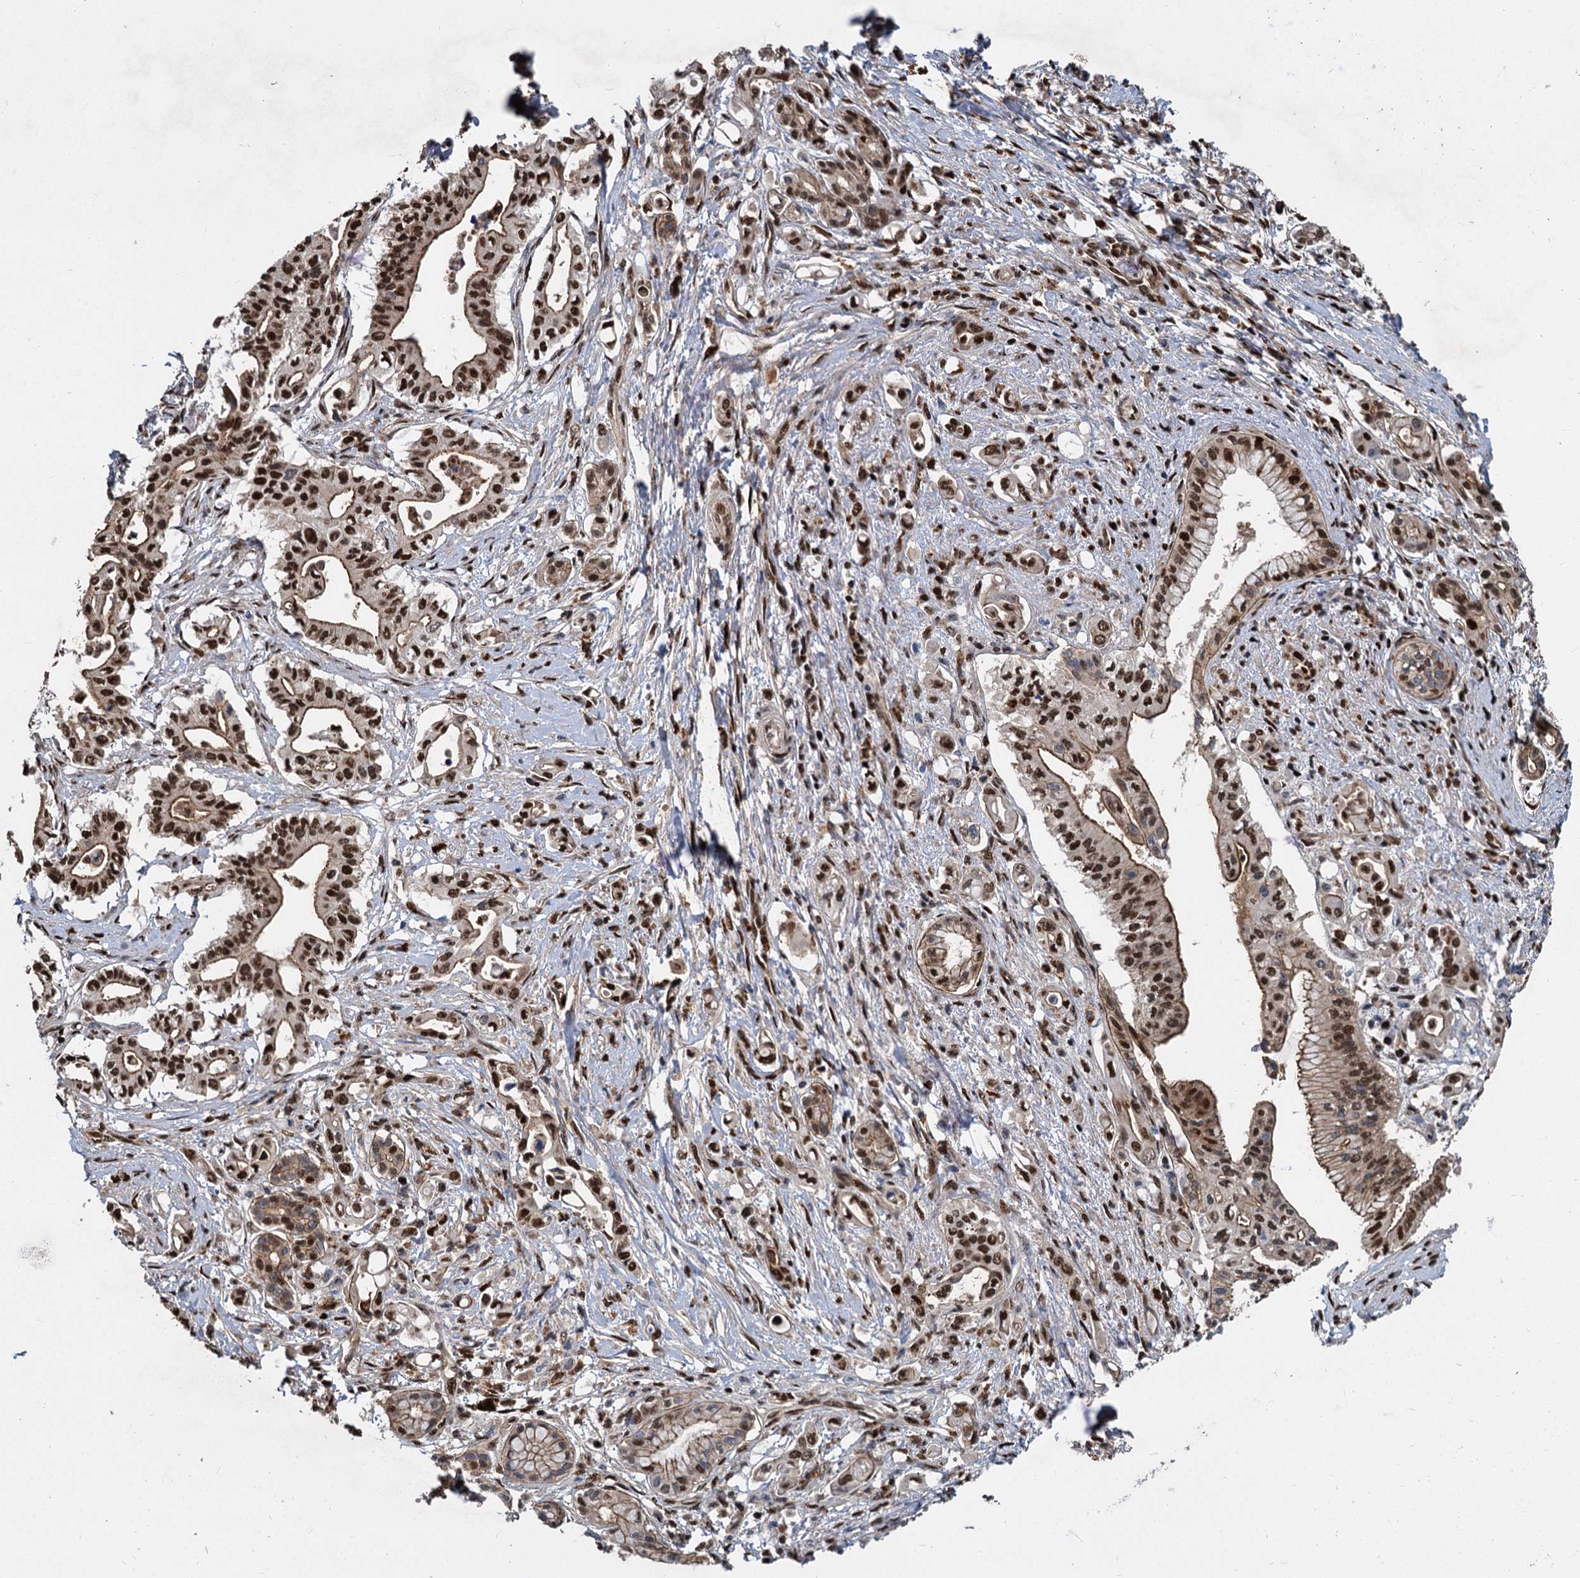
{"staining": {"intensity": "strong", "quantity": "25%-75%", "location": "cytoplasmic/membranous,nuclear"}, "tissue": "pancreatic cancer", "cell_type": "Tumor cells", "image_type": "cancer", "snomed": [{"axis": "morphology", "description": "Adenocarcinoma, NOS"}, {"axis": "topography", "description": "Pancreas"}], "caption": "The histopathology image shows immunohistochemical staining of pancreatic cancer. There is strong cytoplasmic/membranous and nuclear staining is appreciated in about 25%-75% of tumor cells.", "gene": "ANKRD49", "patient": {"sex": "female", "age": 77}}